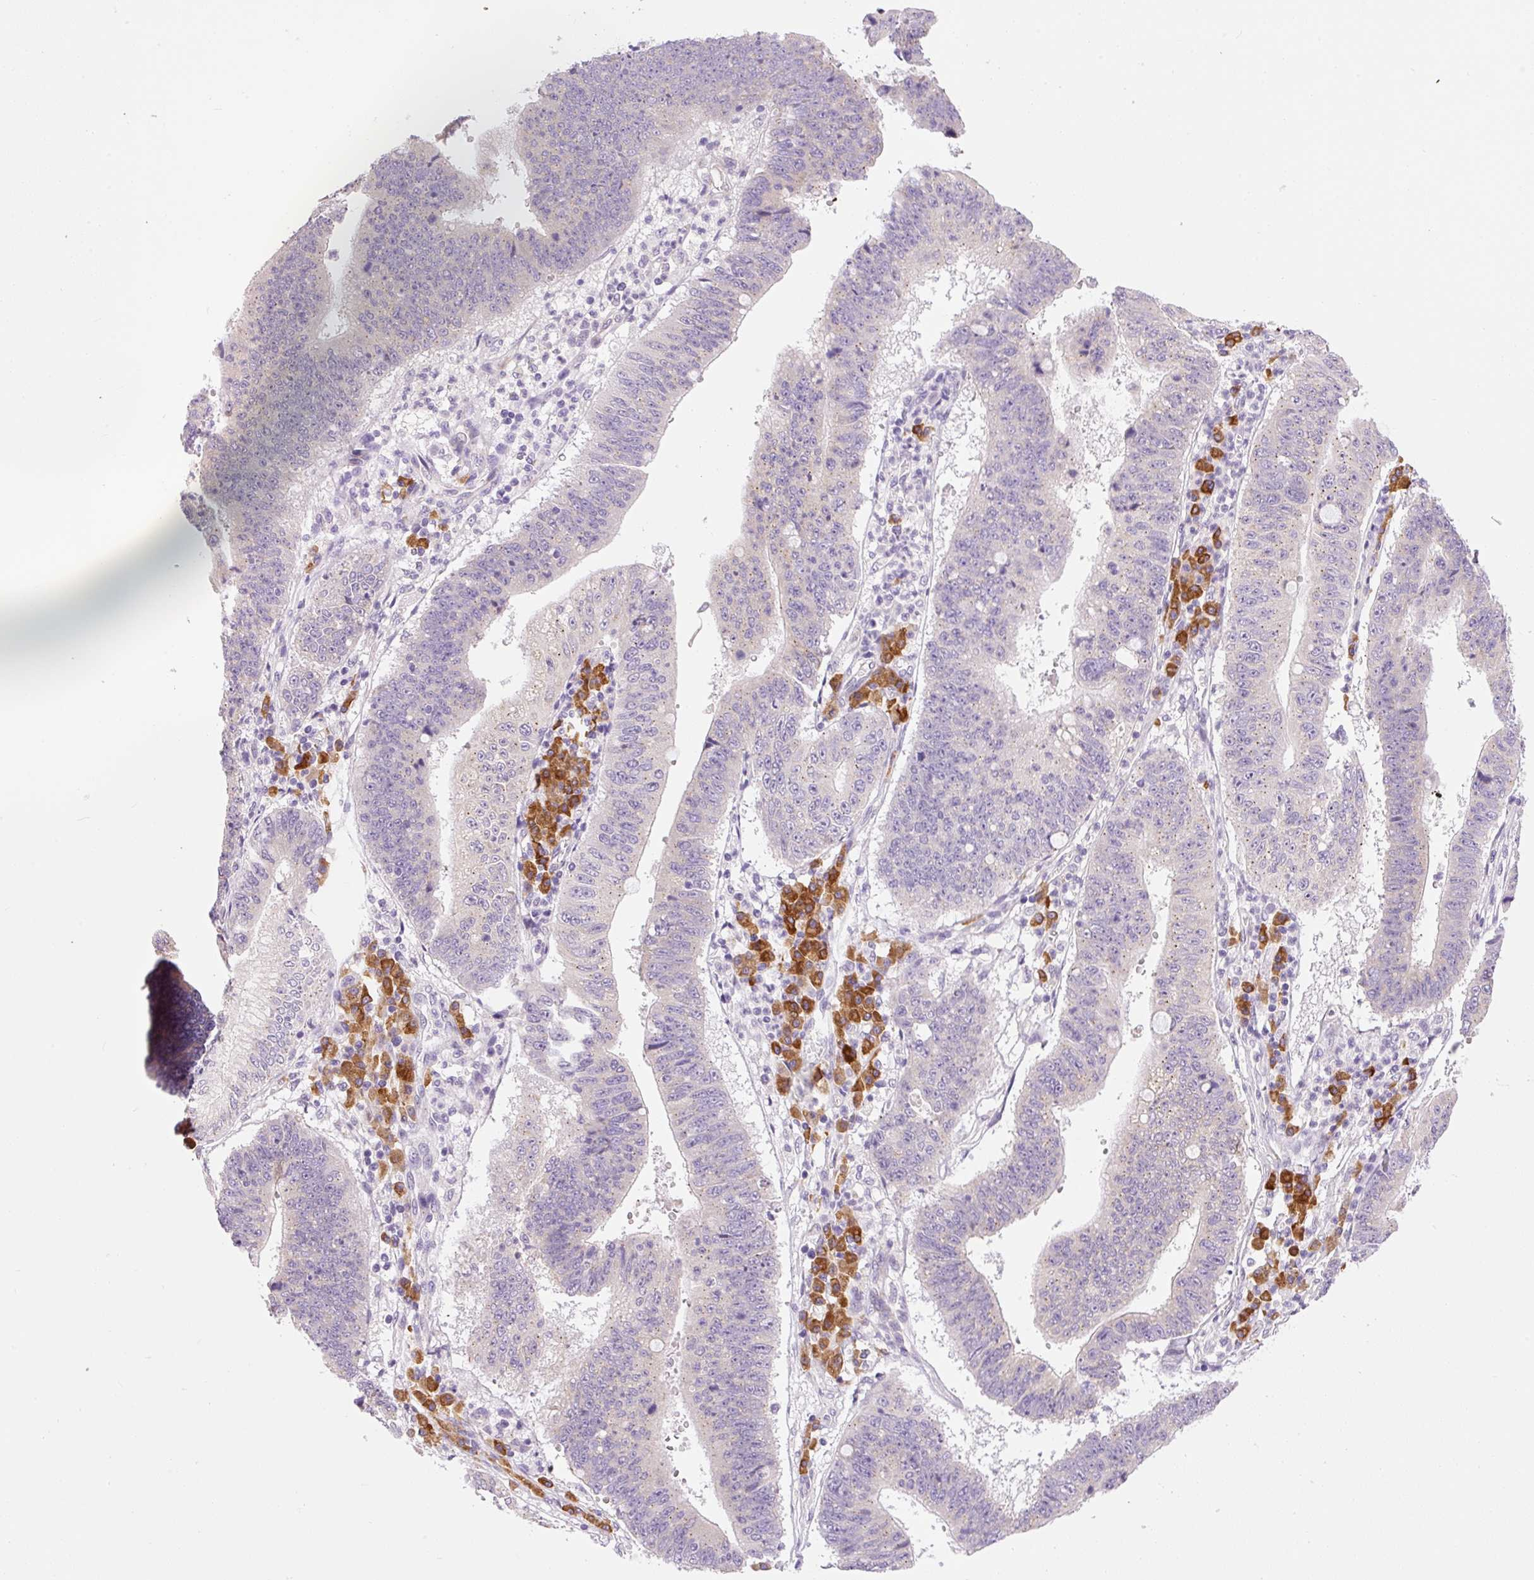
{"staining": {"intensity": "weak", "quantity": "<25%", "location": "cytoplasmic/membranous"}, "tissue": "stomach cancer", "cell_type": "Tumor cells", "image_type": "cancer", "snomed": [{"axis": "morphology", "description": "Adenocarcinoma, NOS"}, {"axis": "topography", "description": "Stomach"}], "caption": "Immunohistochemistry (IHC) of human stomach cancer displays no expression in tumor cells.", "gene": "PNPLA5", "patient": {"sex": "male", "age": 59}}